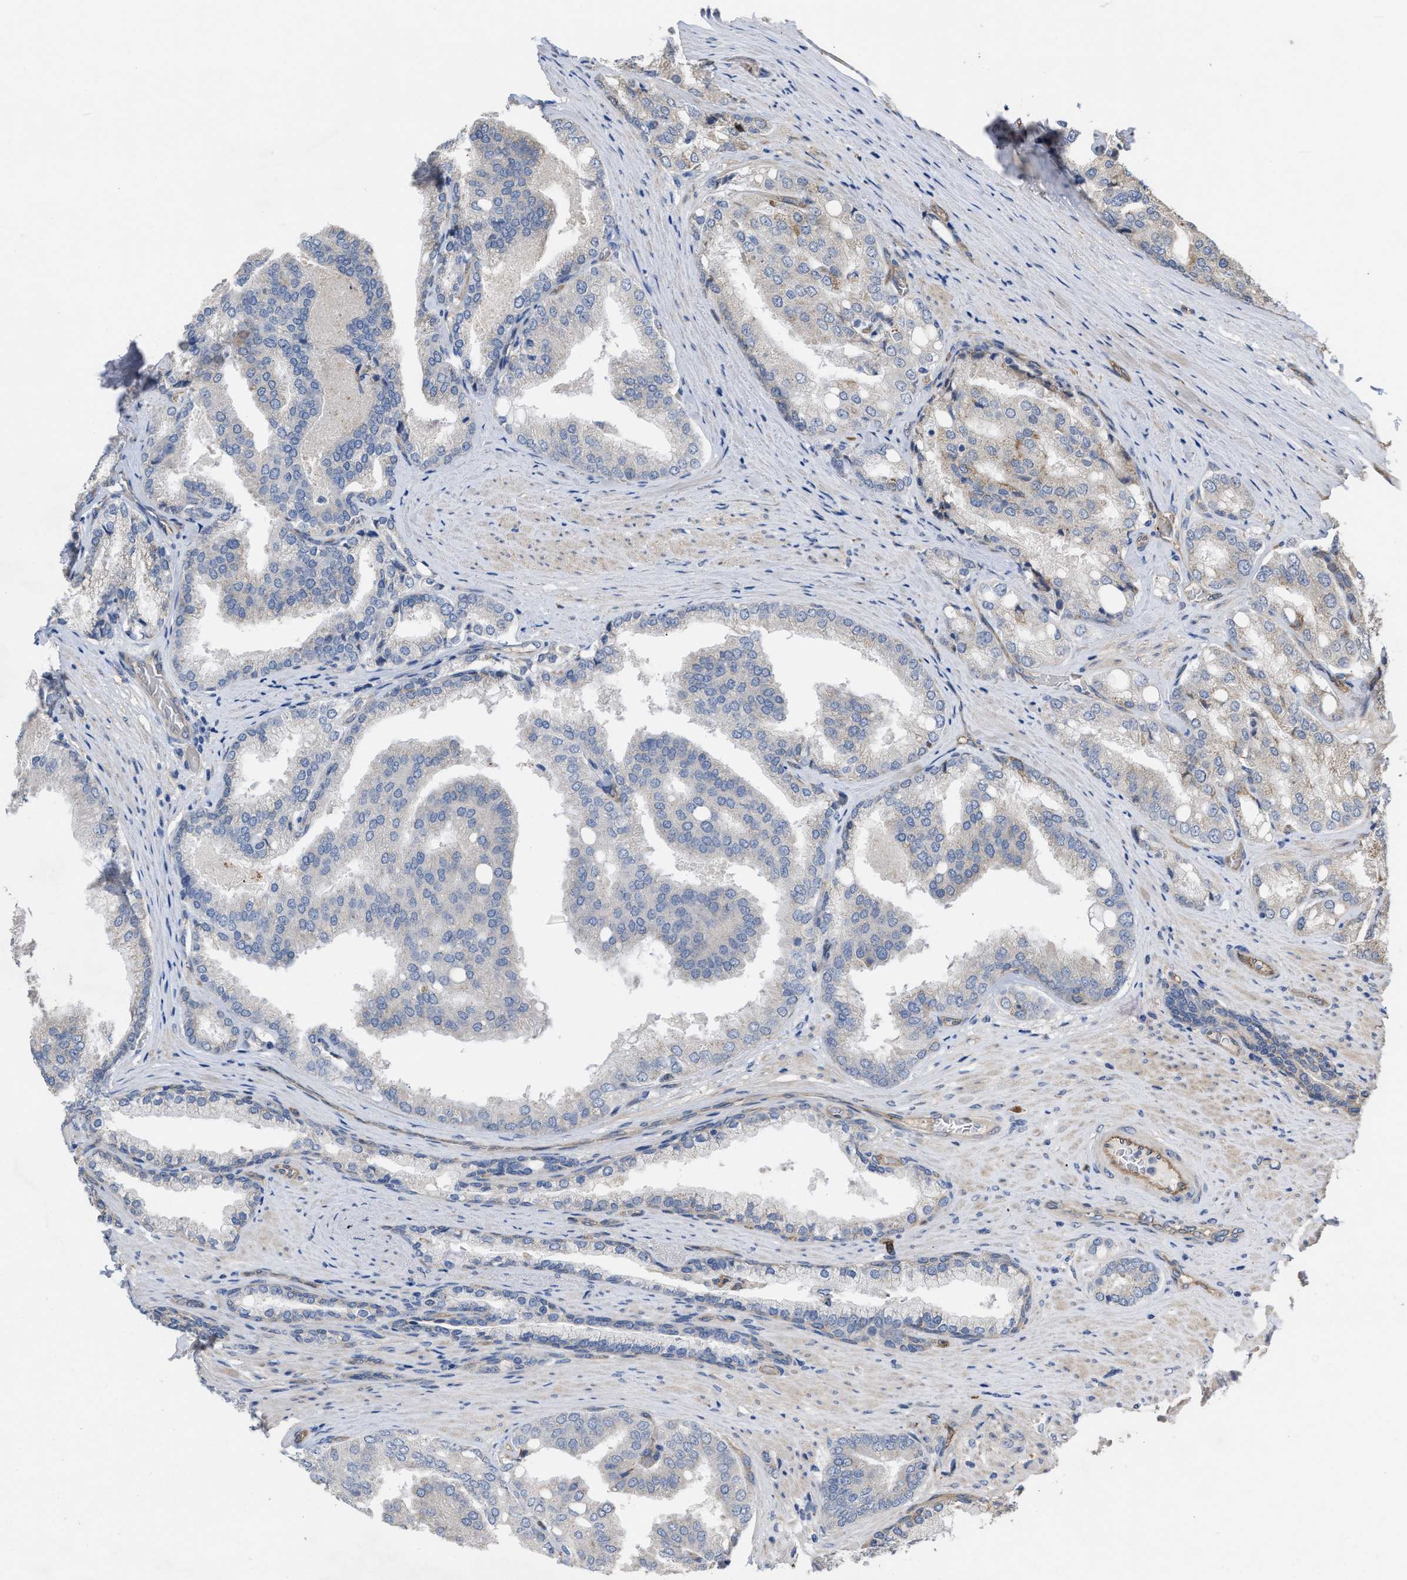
{"staining": {"intensity": "negative", "quantity": "none", "location": "none"}, "tissue": "prostate cancer", "cell_type": "Tumor cells", "image_type": "cancer", "snomed": [{"axis": "morphology", "description": "Adenocarcinoma, High grade"}, {"axis": "topography", "description": "Prostate"}], "caption": "Immunohistochemistry (IHC) of human adenocarcinoma (high-grade) (prostate) reveals no staining in tumor cells.", "gene": "SLC4A11", "patient": {"sex": "male", "age": 50}}